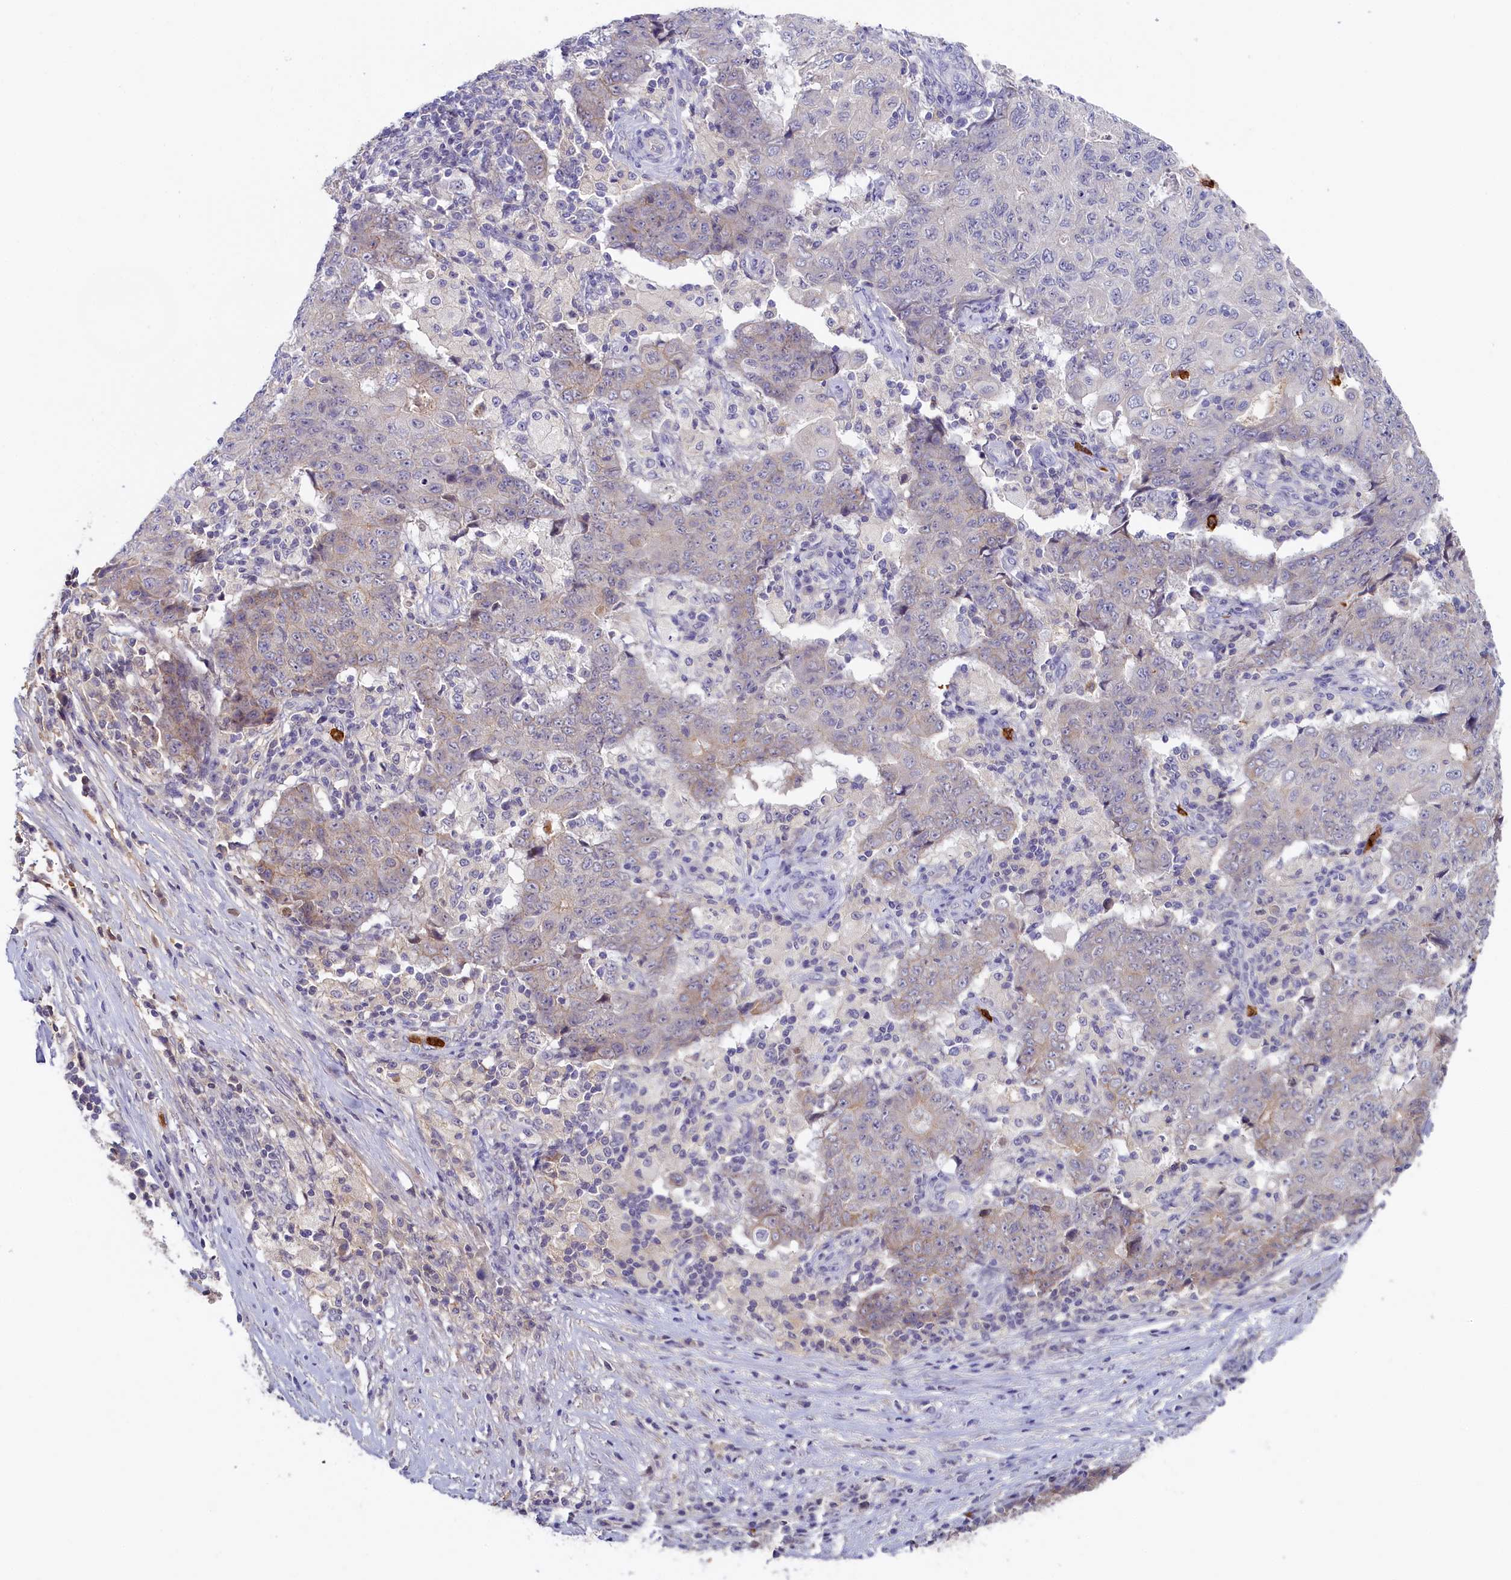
{"staining": {"intensity": "weak", "quantity": "<25%", "location": "cytoplasmic/membranous"}, "tissue": "ovarian cancer", "cell_type": "Tumor cells", "image_type": "cancer", "snomed": [{"axis": "morphology", "description": "Carcinoma, endometroid"}, {"axis": "topography", "description": "Ovary"}], "caption": "Immunohistochemical staining of human ovarian cancer reveals no significant staining in tumor cells.", "gene": "ADGRD1", "patient": {"sex": "female", "age": 42}}